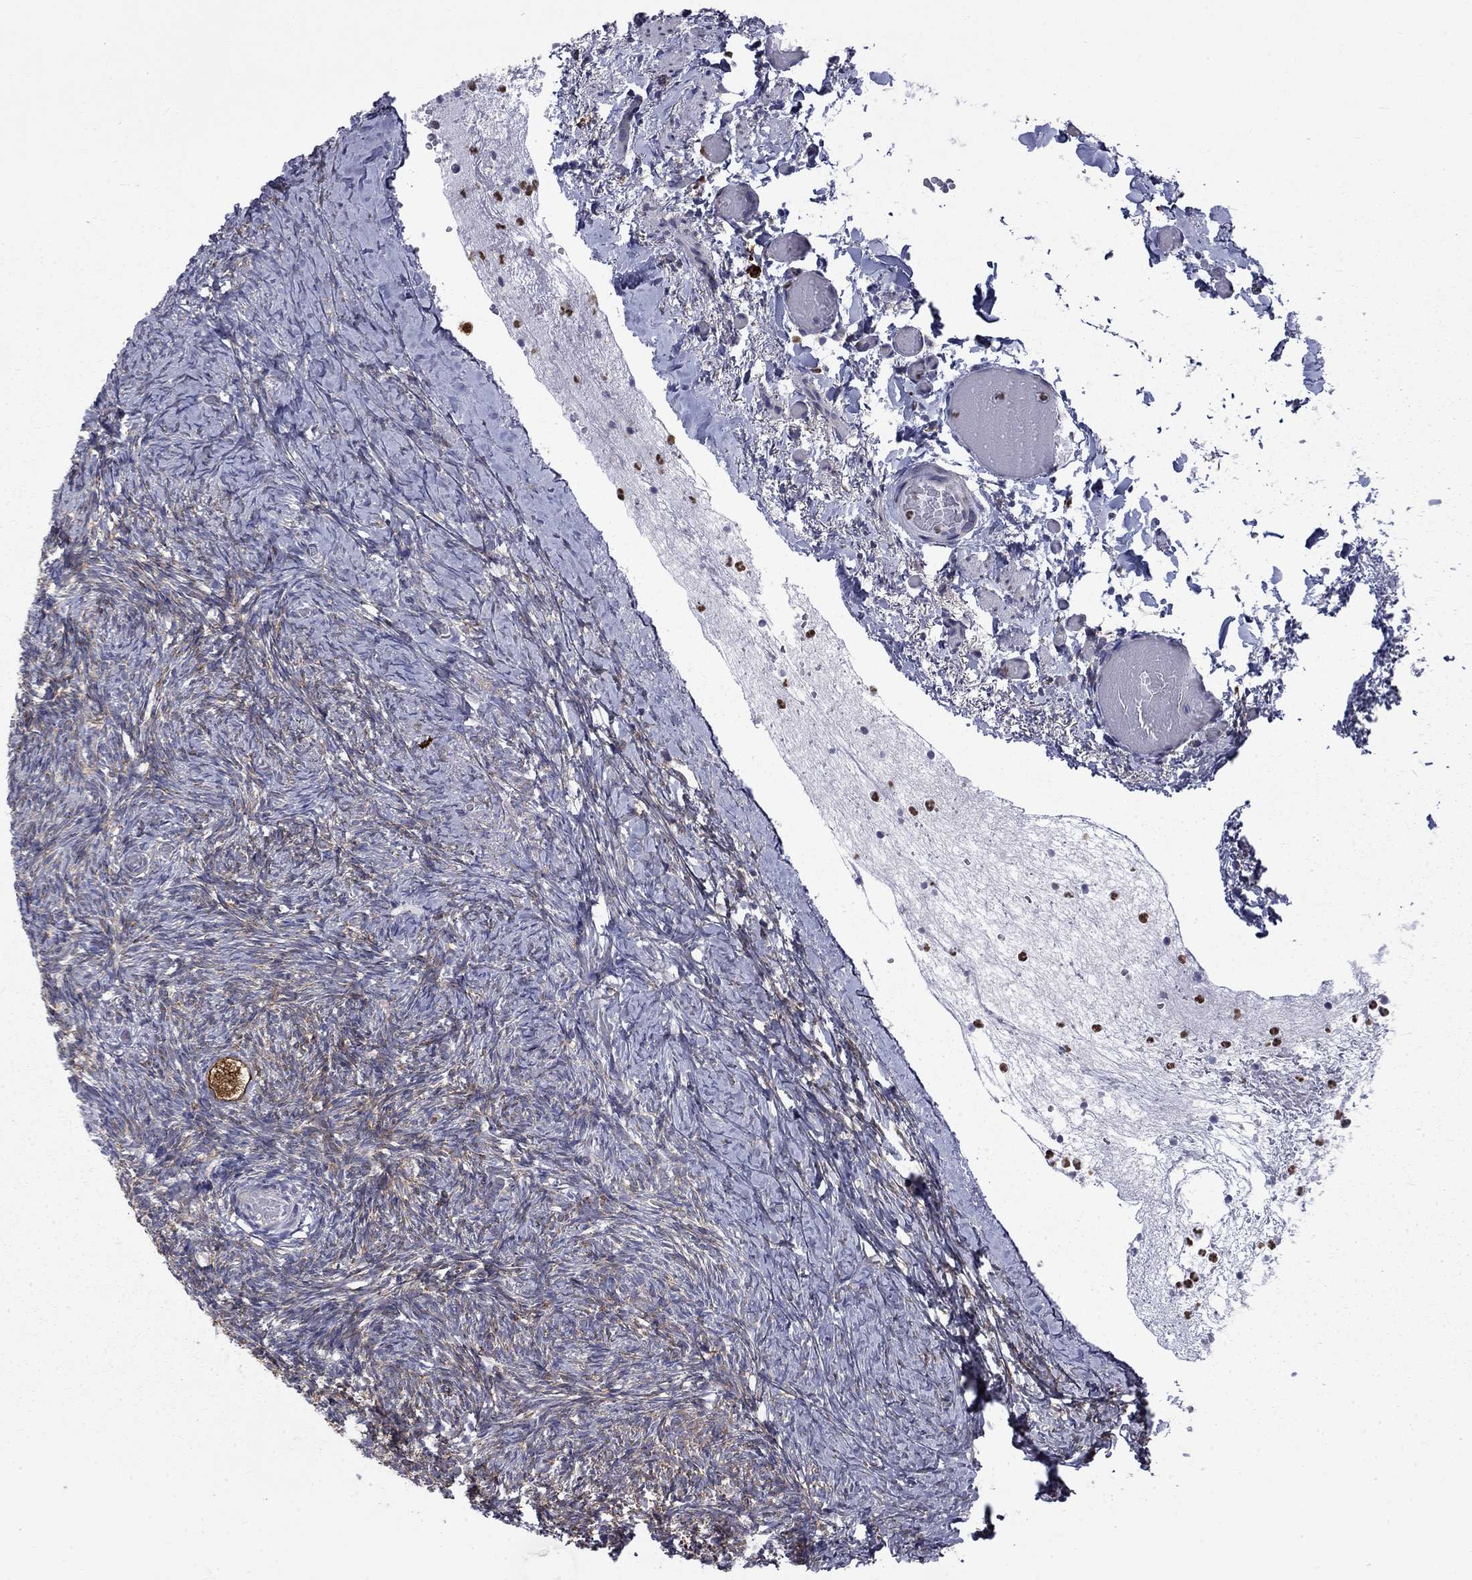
{"staining": {"intensity": "strong", "quantity": ">75%", "location": "cytoplasmic/membranous"}, "tissue": "ovary", "cell_type": "Follicle cells", "image_type": "normal", "snomed": [{"axis": "morphology", "description": "Normal tissue, NOS"}, {"axis": "topography", "description": "Ovary"}], "caption": "Ovary was stained to show a protein in brown. There is high levels of strong cytoplasmic/membranous expression in approximately >75% of follicle cells.", "gene": "PABPC4", "patient": {"sex": "female", "age": 39}}